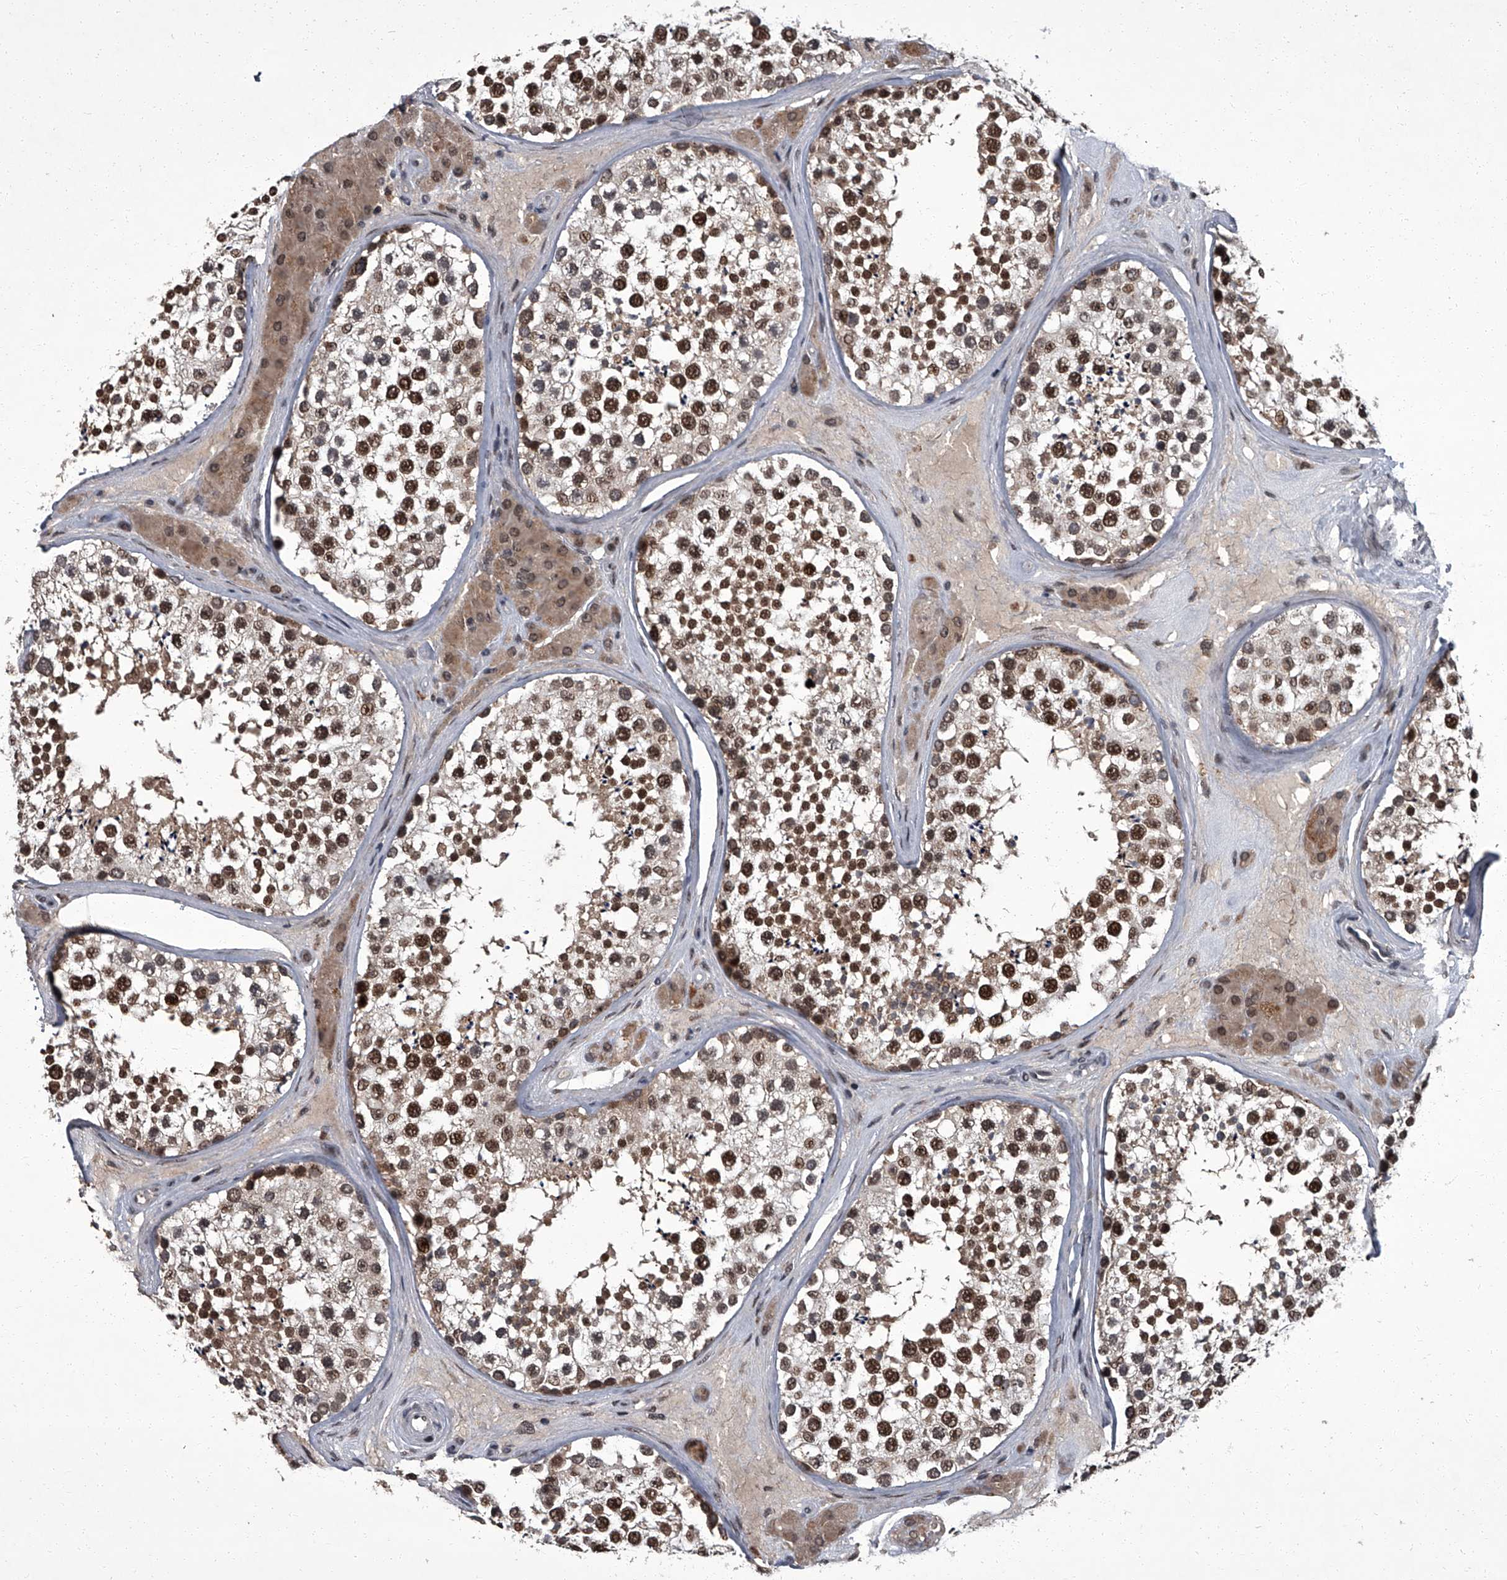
{"staining": {"intensity": "strong", "quantity": ">75%", "location": "cytoplasmic/membranous,nuclear"}, "tissue": "testis", "cell_type": "Cells in seminiferous ducts", "image_type": "normal", "snomed": [{"axis": "morphology", "description": "Normal tissue, NOS"}, {"axis": "topography", "description": "Testis"}], "caption": "Protein staining of normal testis demonstrates strong cytoplasmic/membranous,nuclear expression in about >75% of cells in seminiferous ducts. (Stains: DAB (3,3'-diaminobenzidine) in brown, nuclei in blue, Microscopy: brightfield microscopy at high magnification).", "gene": "ZNF518B", "patient": {"sex": "male", "age": 46}}